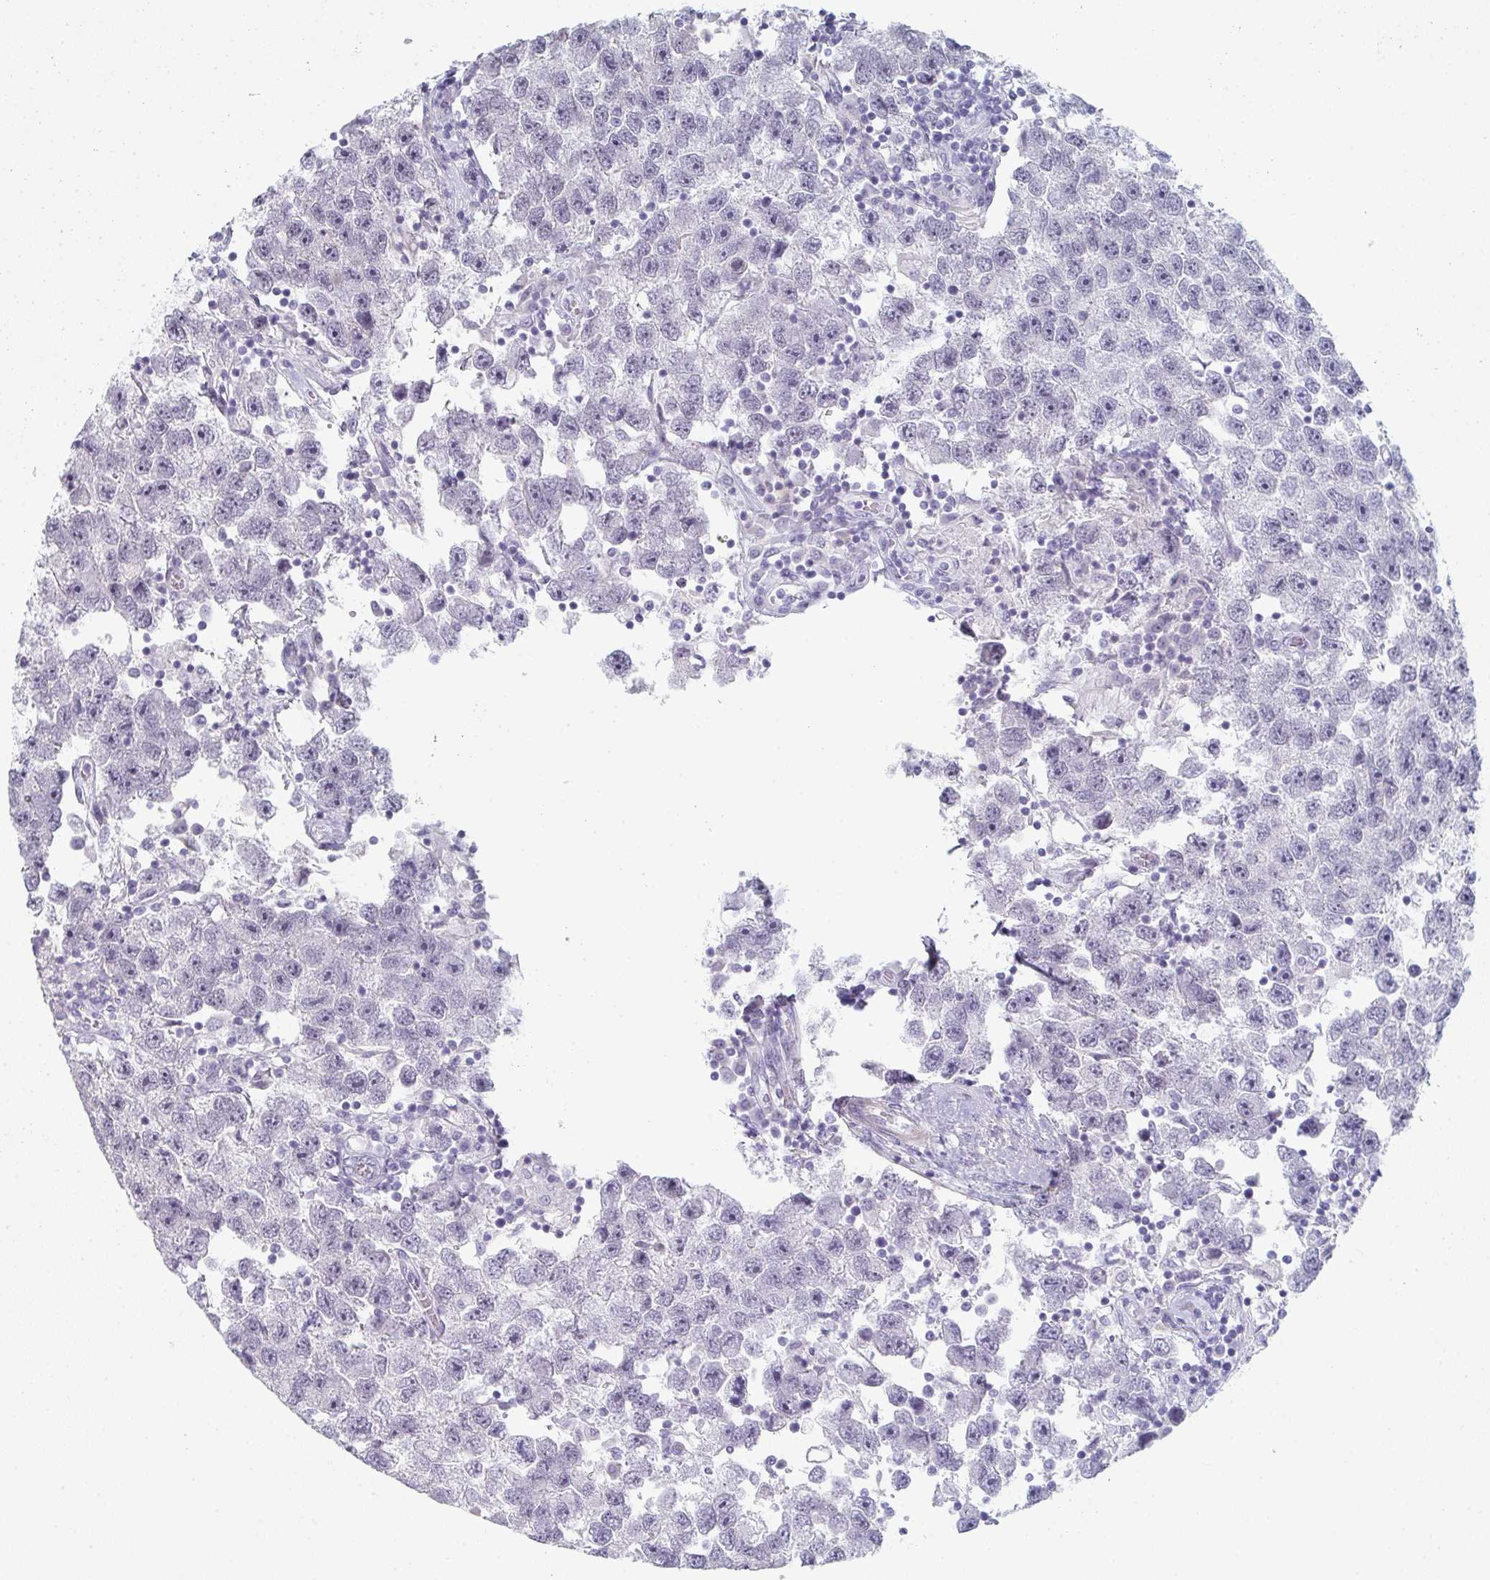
{"staining": {"intensity": "negative", "quantity": "none", "location": "none"}, "tissue": "testis cancer", "cell_type": "Tumor cells", "image_type": "cancer", "snomed": [{"axis": "morphology", "description": "Seminoma, NOS"}, {"axis": "topography", "description": "Testis"}], "caption": "This is an immunohistochemistry image of human seminoma (testis). There is no positivity in tumor cells.", "gene": "A1CF", "patient": {"sex": "male", "age": 26}}